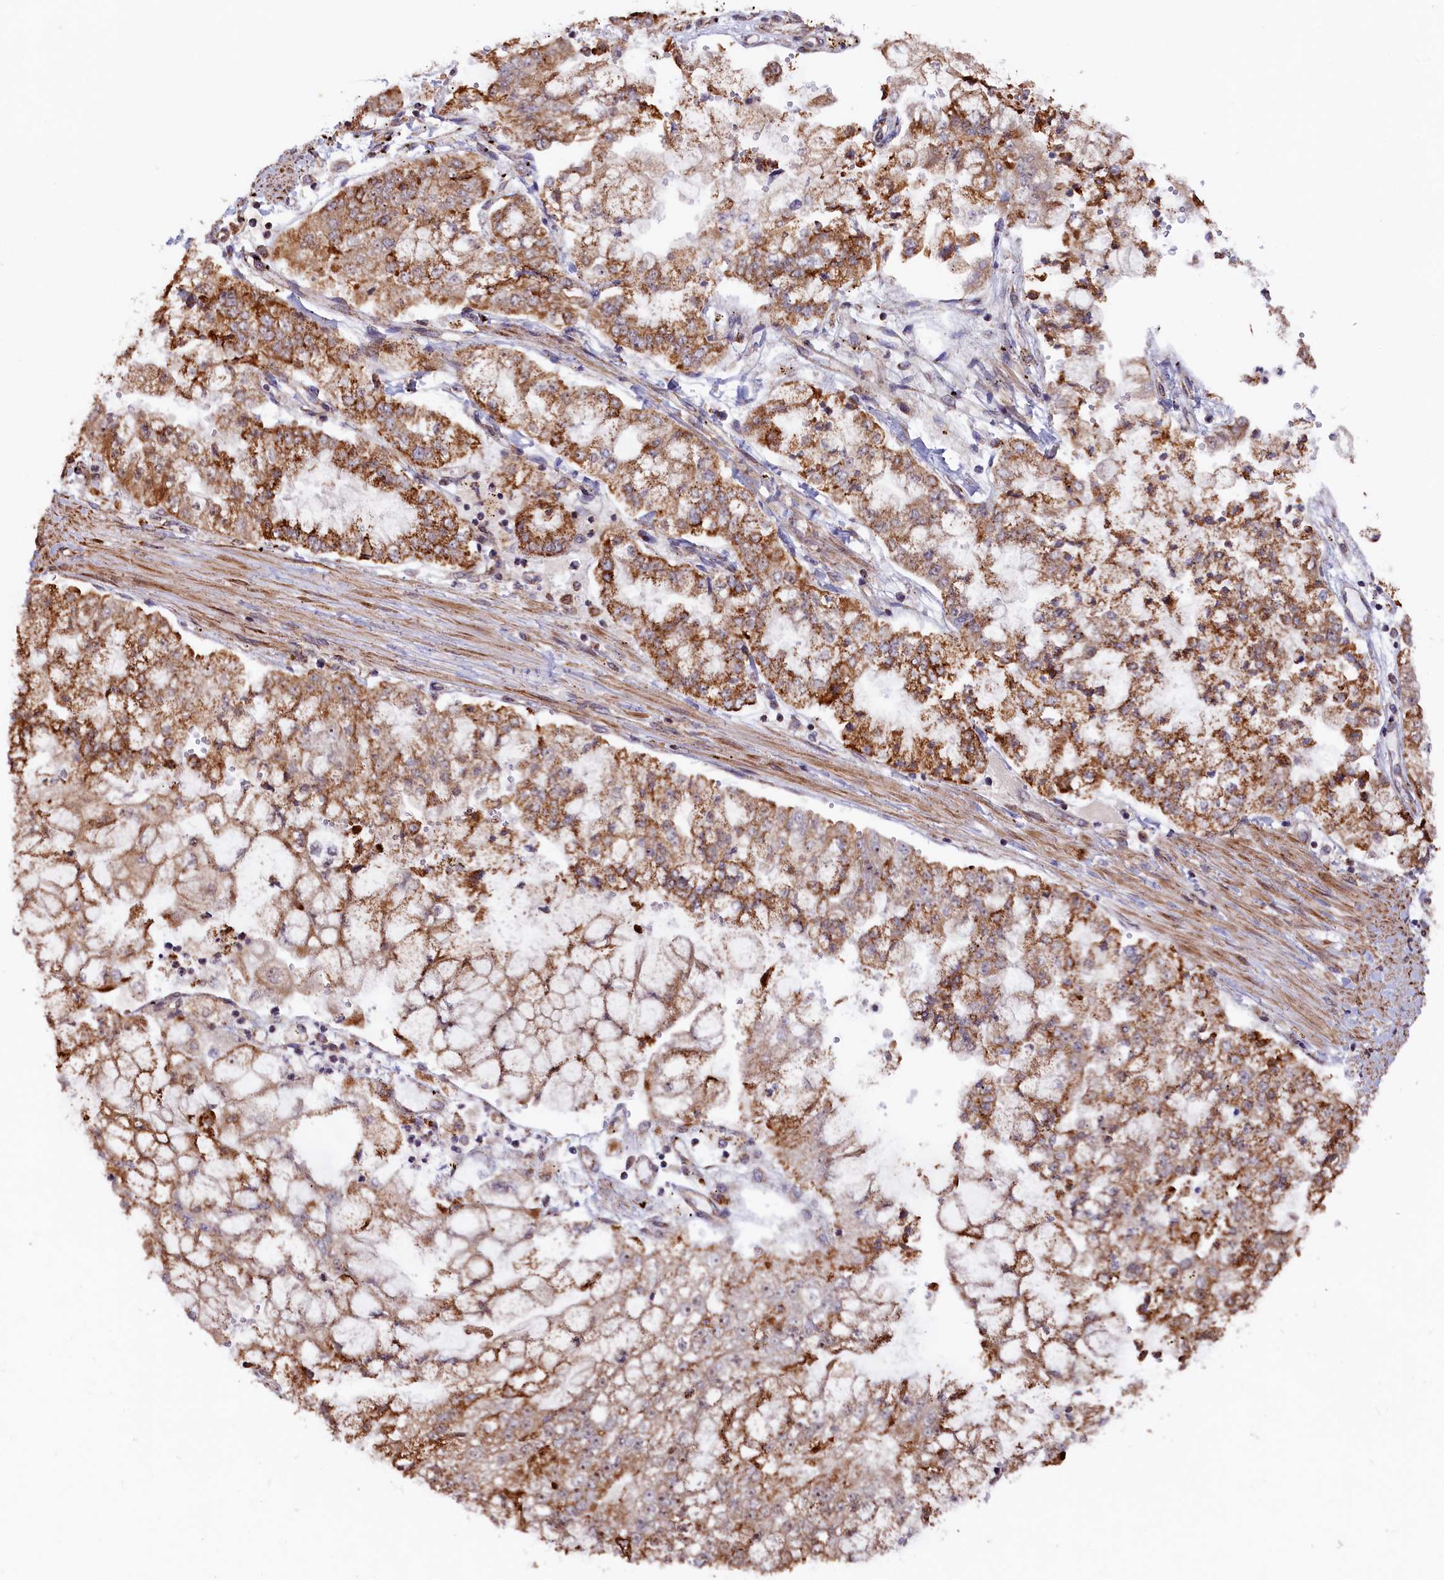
{"staining": {"intensity": "moderate", "quantity": ">75%", "location": "cytoplasmic/membranous"}, "tissue": "stomach cancer", "cell_type": "Tumor cells", "image_type": "cancer", "snomed": [{"axis": "morphology", "description": "Adenocarcinoma, NOS"}, {"axis": "topography", "description": "Stomach"}], "caption": "Immunohistochemical staining of stomach adenocarcinoma displays moderate cytoplasmic/membranous protein staining in approximately >75% of tumor cells.", "gene": "MACROD1", "patient": {"sex": "male", "age": 76}}